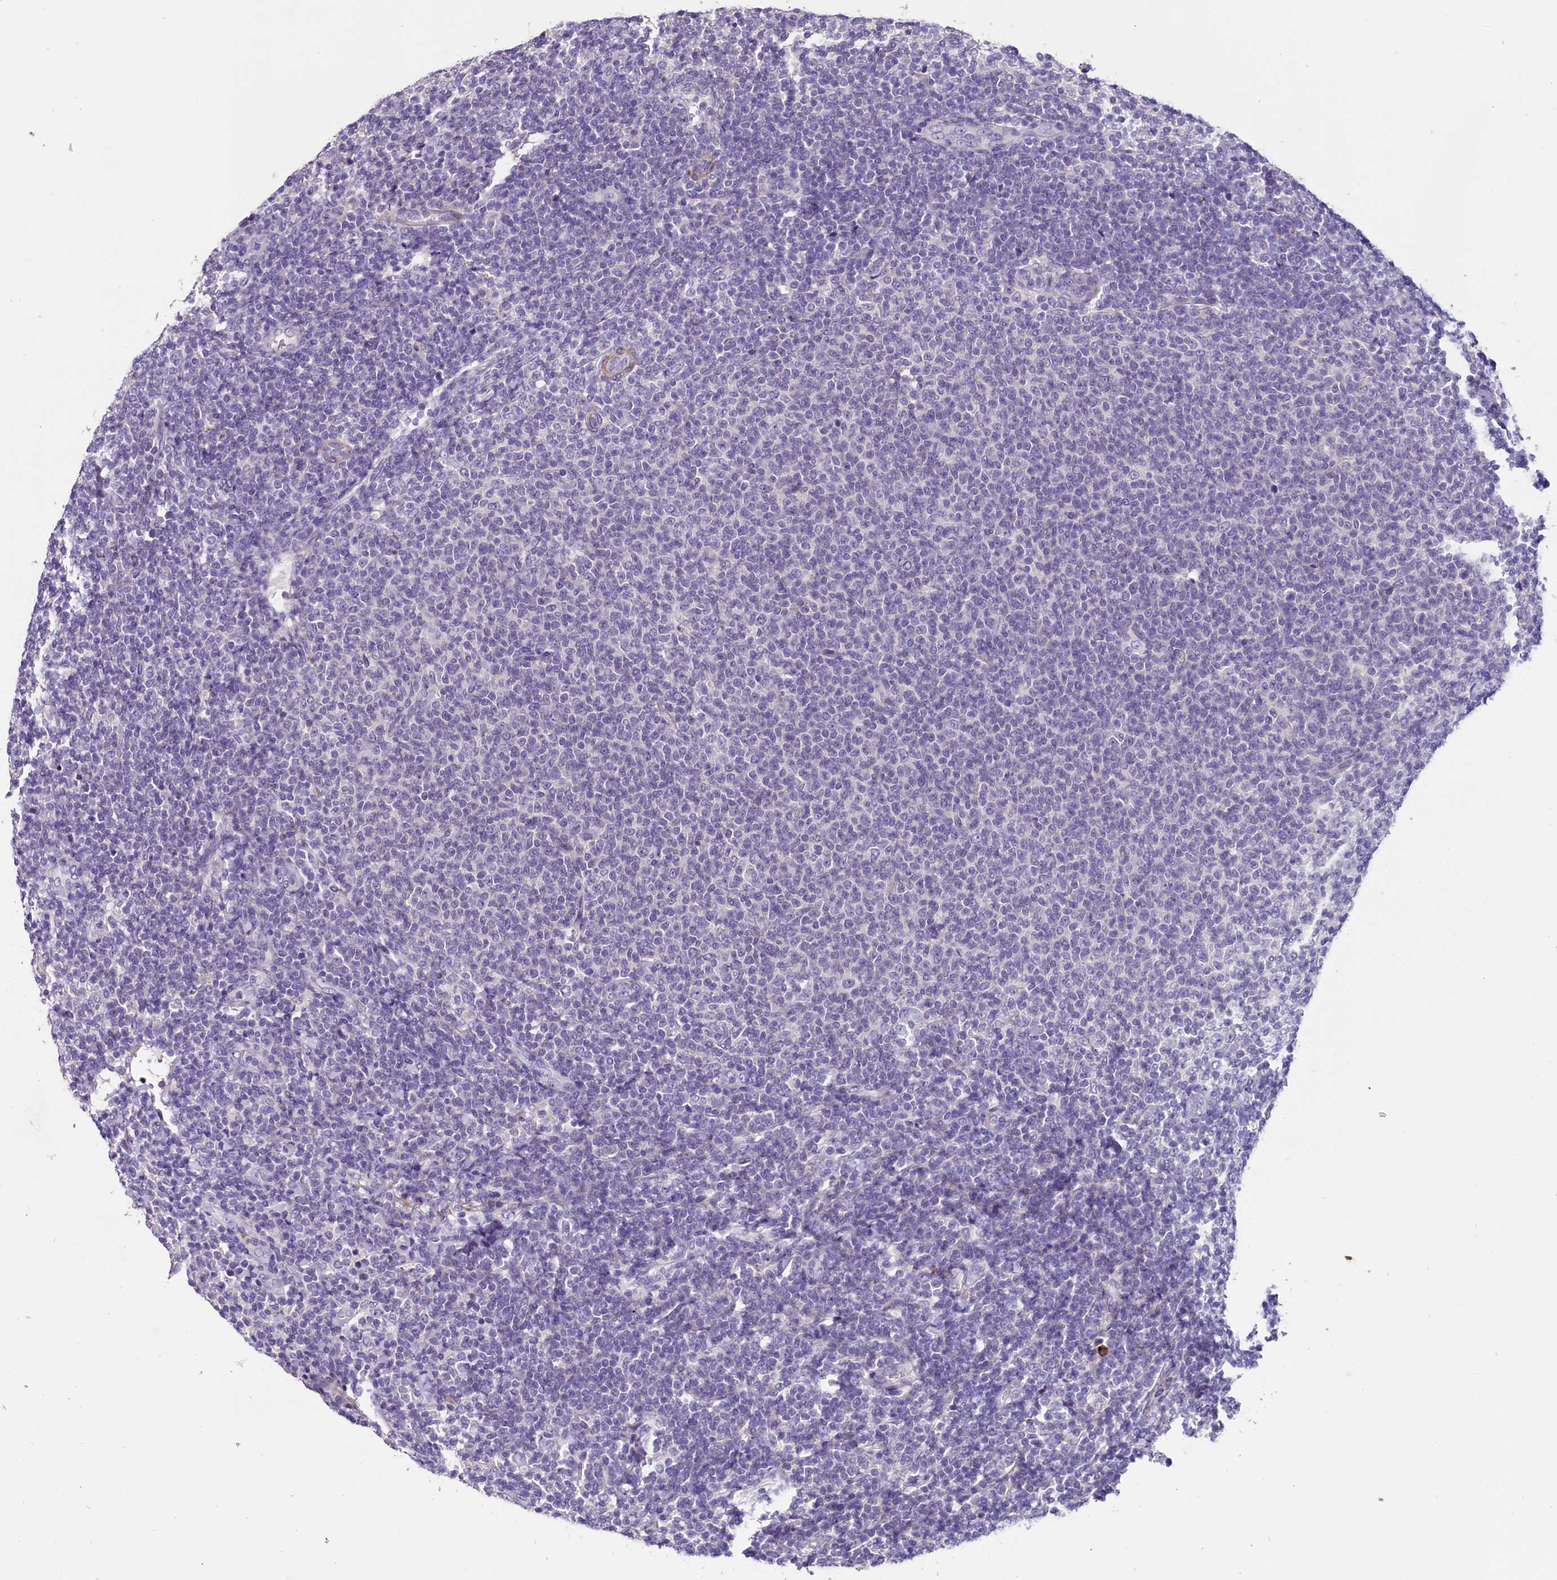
{"staining": {"intensity": "negative", "quantity": "none", "location": "none"}, "tissue": "lymphoma", "cell_type": "Tumor cells", "image_type": "cancer", "snomed": [{"axis": "morphology", "description": "Malignant lymphoma, non-Hodgkin's type, Low grade"}, {"axis": "topography", "description": "Lymph node"}], "caption": "Immunohistochemical staining of malignant lymphoma, non-Hodgkin's type (low-grade) displays no significant staining in tumor cells.", "gene": "MEX3B", "patient": {"sex": "male", "age": 66}}